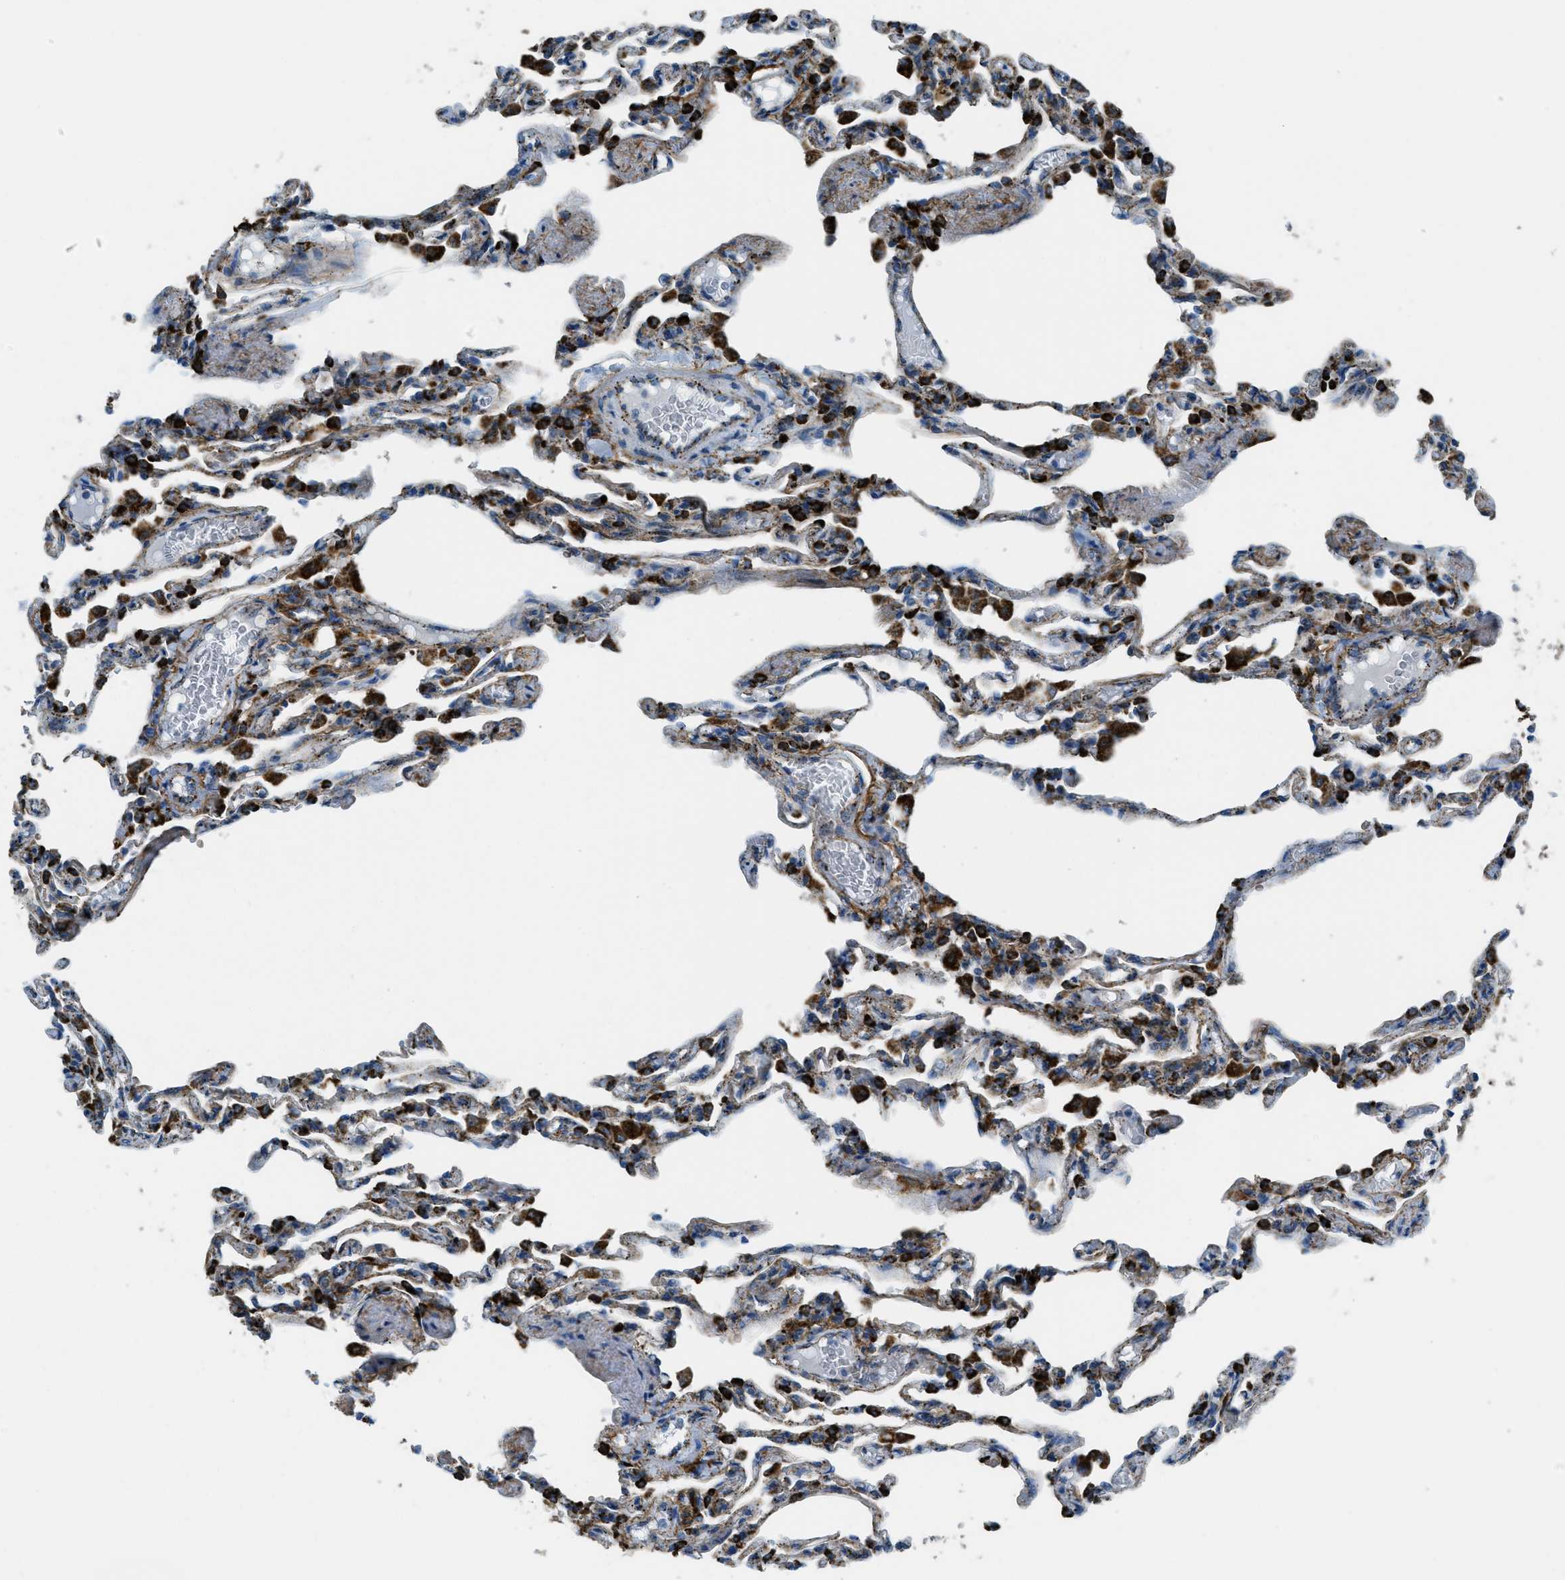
{"staining": {"intensity": "strong", "quantity": "25%-75%", "location": "cytoplasmic/membranous"}, "tissue": "lung", "cell_type": "Alveolar cells", "image_type": "normal", "snomed": [{"axis": "morphology", "description": "Normal tissue, NOS"}, {"axis": "topography", "description": "Lung"}], "caption": "The histopathology image exhibits immunohistochemical staining of unremarkable lung. There is strong cytoplasmic/membranous staining is appreciated in about 25%-75% of alveolar cells. (Stains: DAB (3,3'-diaminobenzidine) in brown, nuclei in blue, Microscopy: brightfield microscopy at high magnification).", "gene": "SCARB2", "patient": {"sex": "male", "age": 21}}